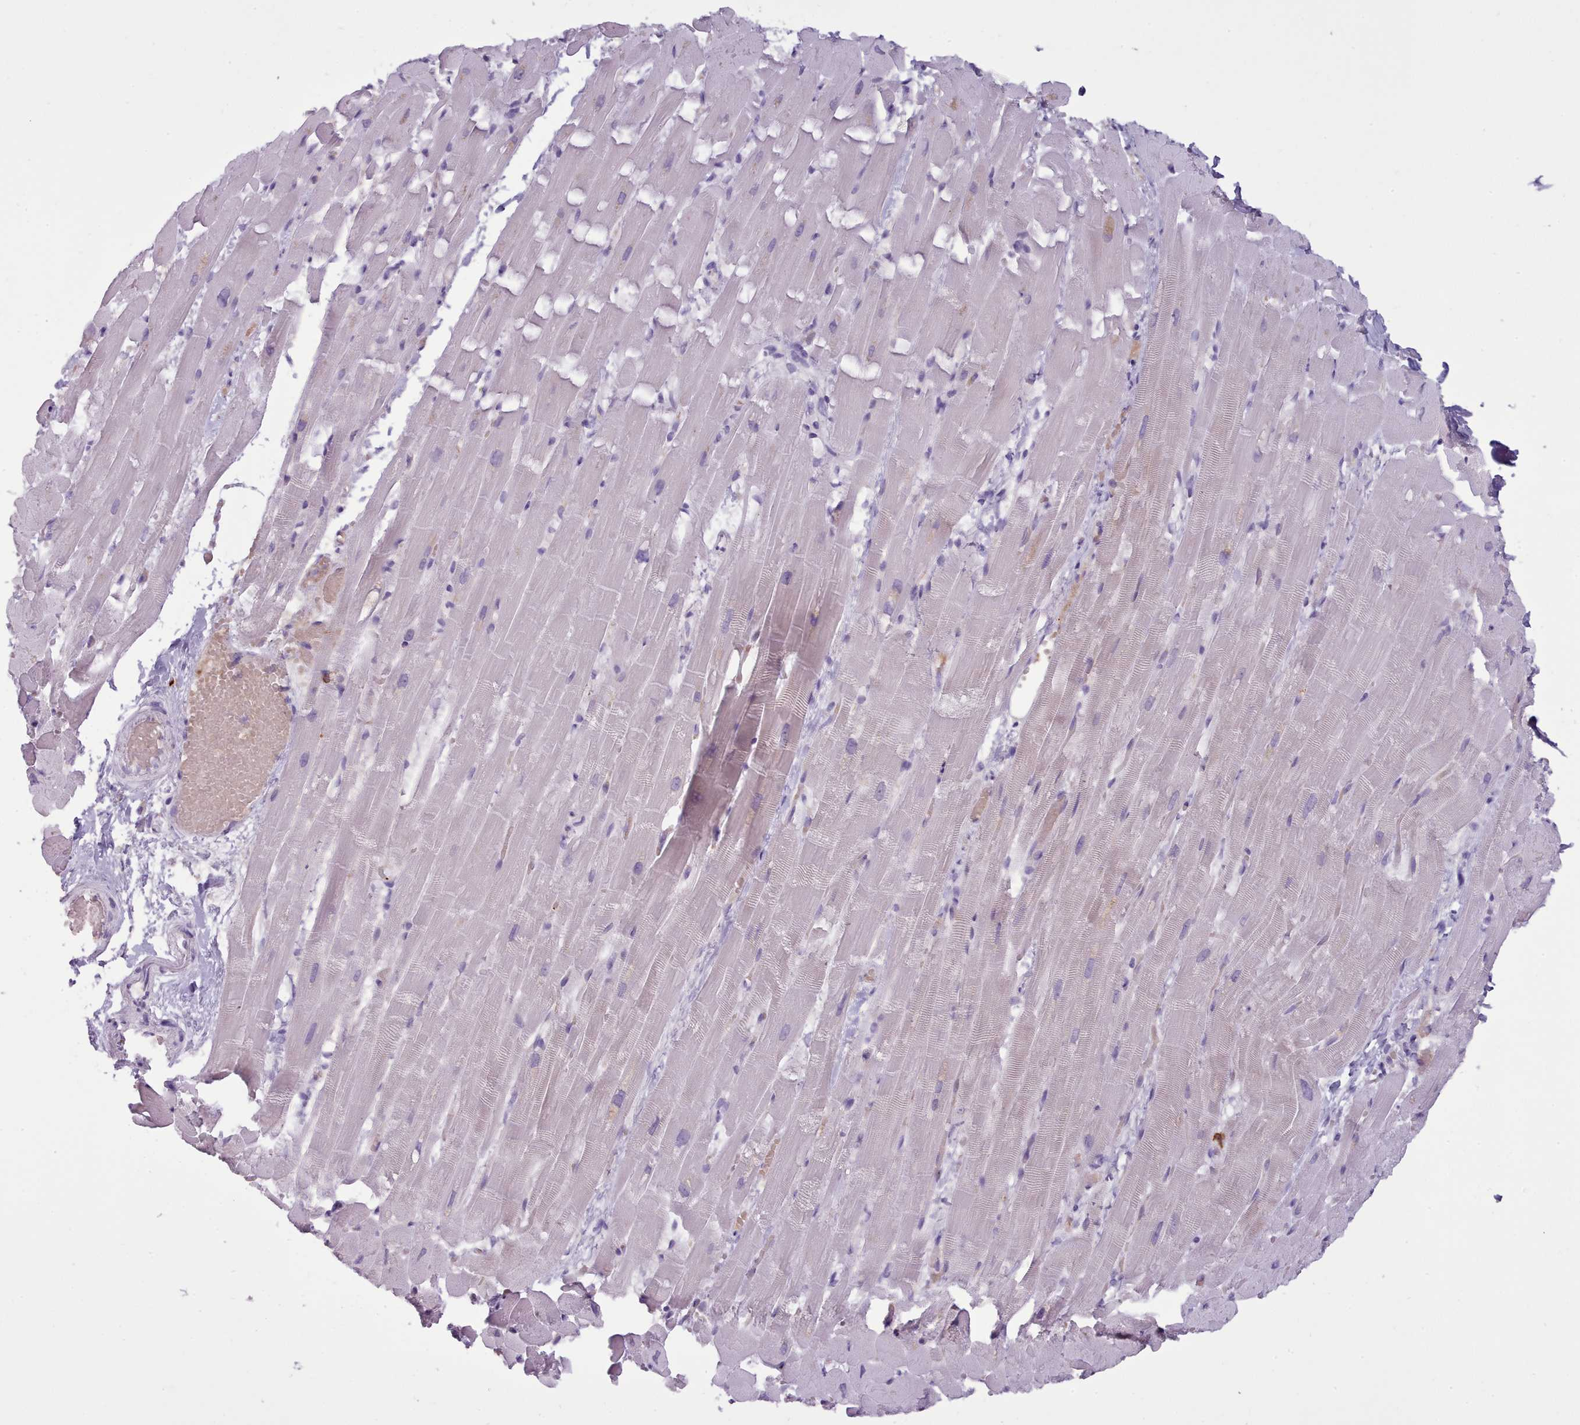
{"staining": {"intensity": "moderate", "quantity": "<25%", "location": "cytoplasmic/membranous"}, "tissue": "heart muscle", "cell_type": "Cardiomyocytes", "image_type": "normal", "snomed": [{"axis": "morphology", "description": "Normal tissue, NOS"}, {"axis": "topography", "description": "Heart"}], "caption": "Human heart muscle stained for a protein (brown) demonstrates moderate cytoplasmic/membranous positive positivity in about <25% of cardiomyocytes.", "gene": "NDST2", "patient": {"sex": "male", "age": 37}}